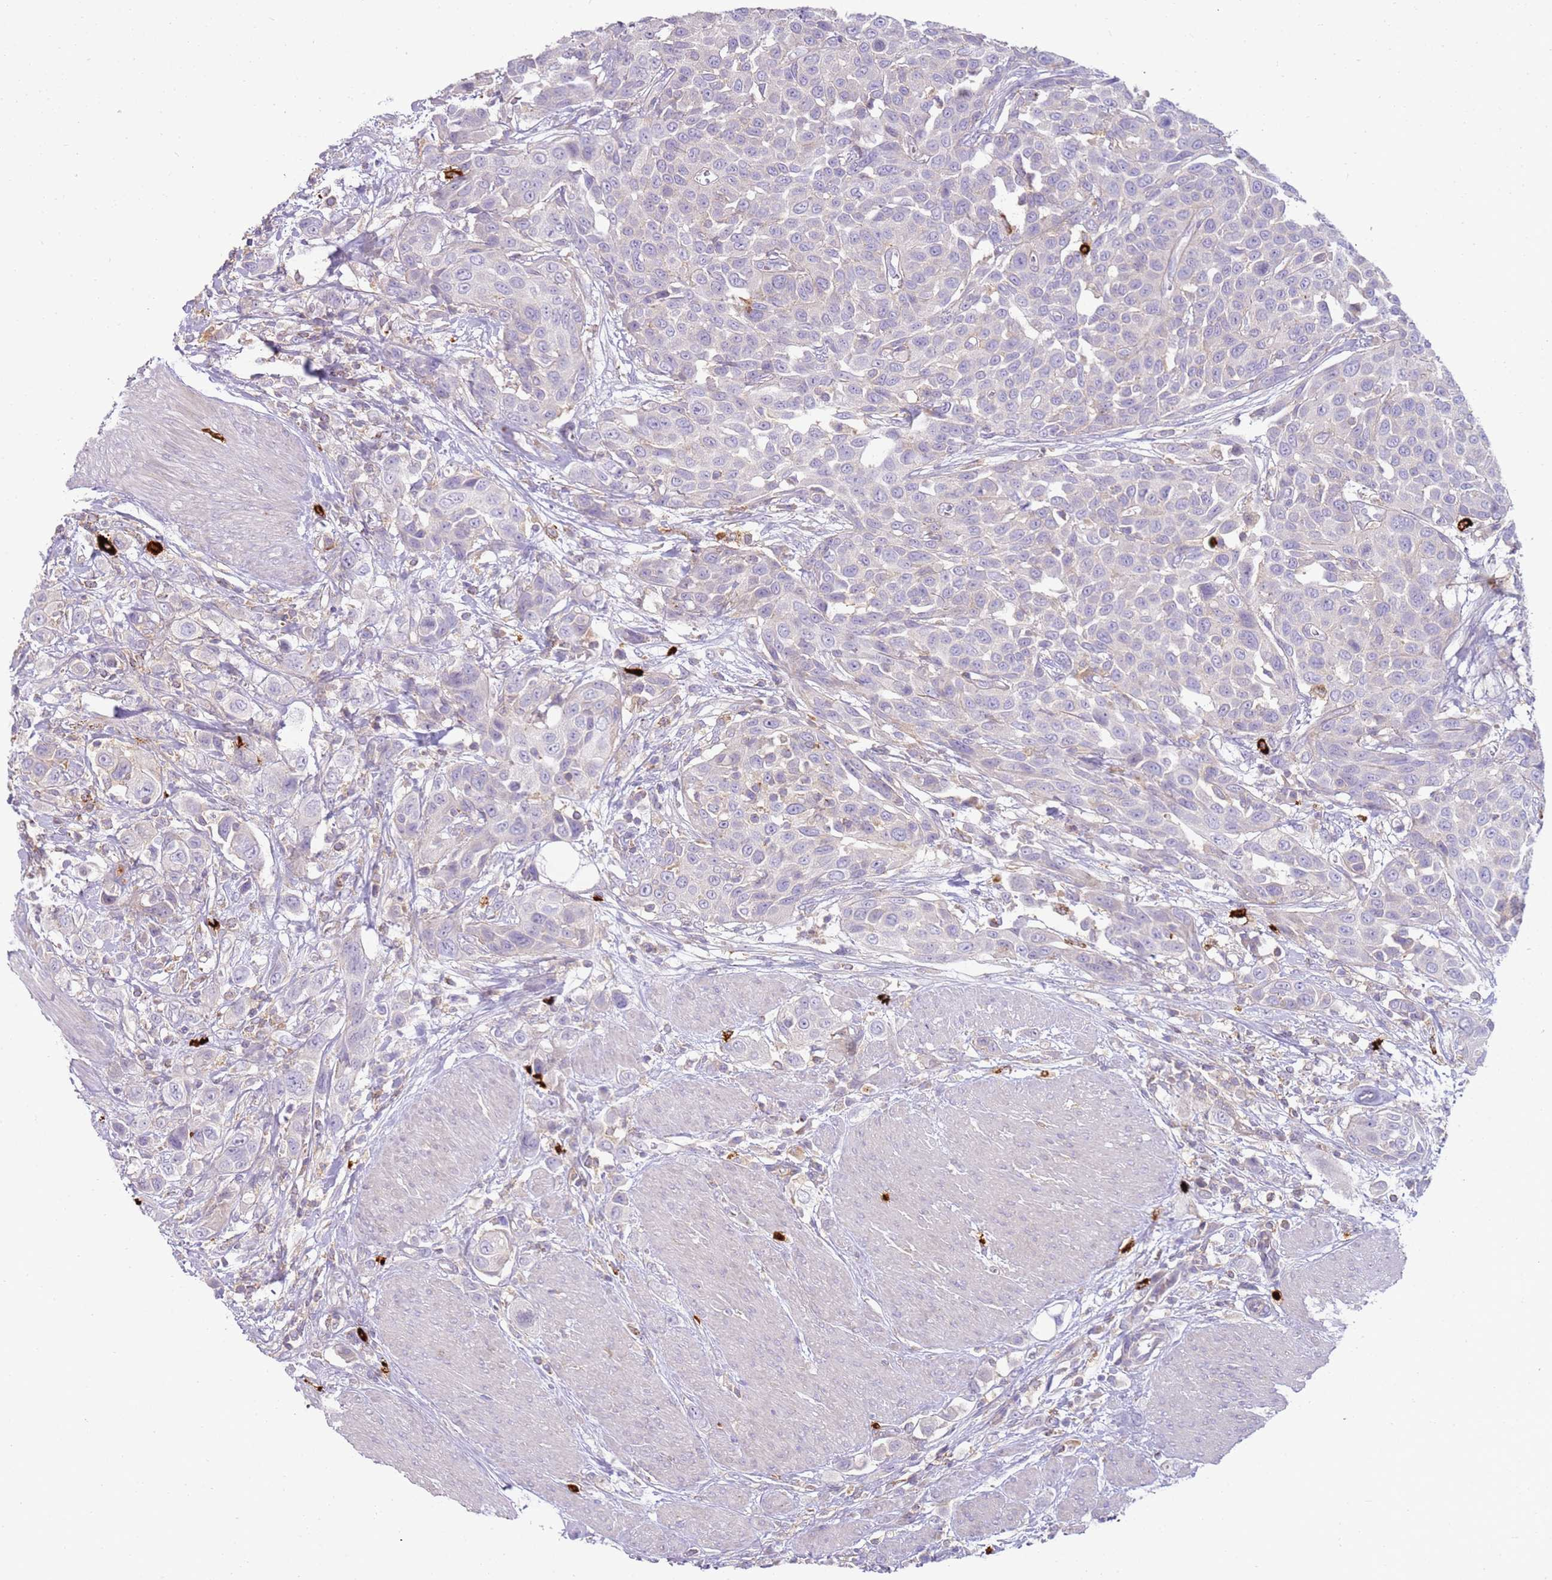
{"staining": {"intensity": "negative", "quantity": "none", "location": "none"}, "tissue": "urothelial cancer", "cell_type": "Tumor cells", "image_type": "cancer", "snomed": [{"axis": "morphology", "description": "Urothelial carcinoma, High grade"}, {"axis": "topography", "description": "Urinary bladder"}], "caption": "This is an immunohistochemistry micrograph of high-grade urothelial carcinoma. There is no staining in tumor cells.", "gene": "FPR1", "patient": {"sex": "male", "age": 50}}